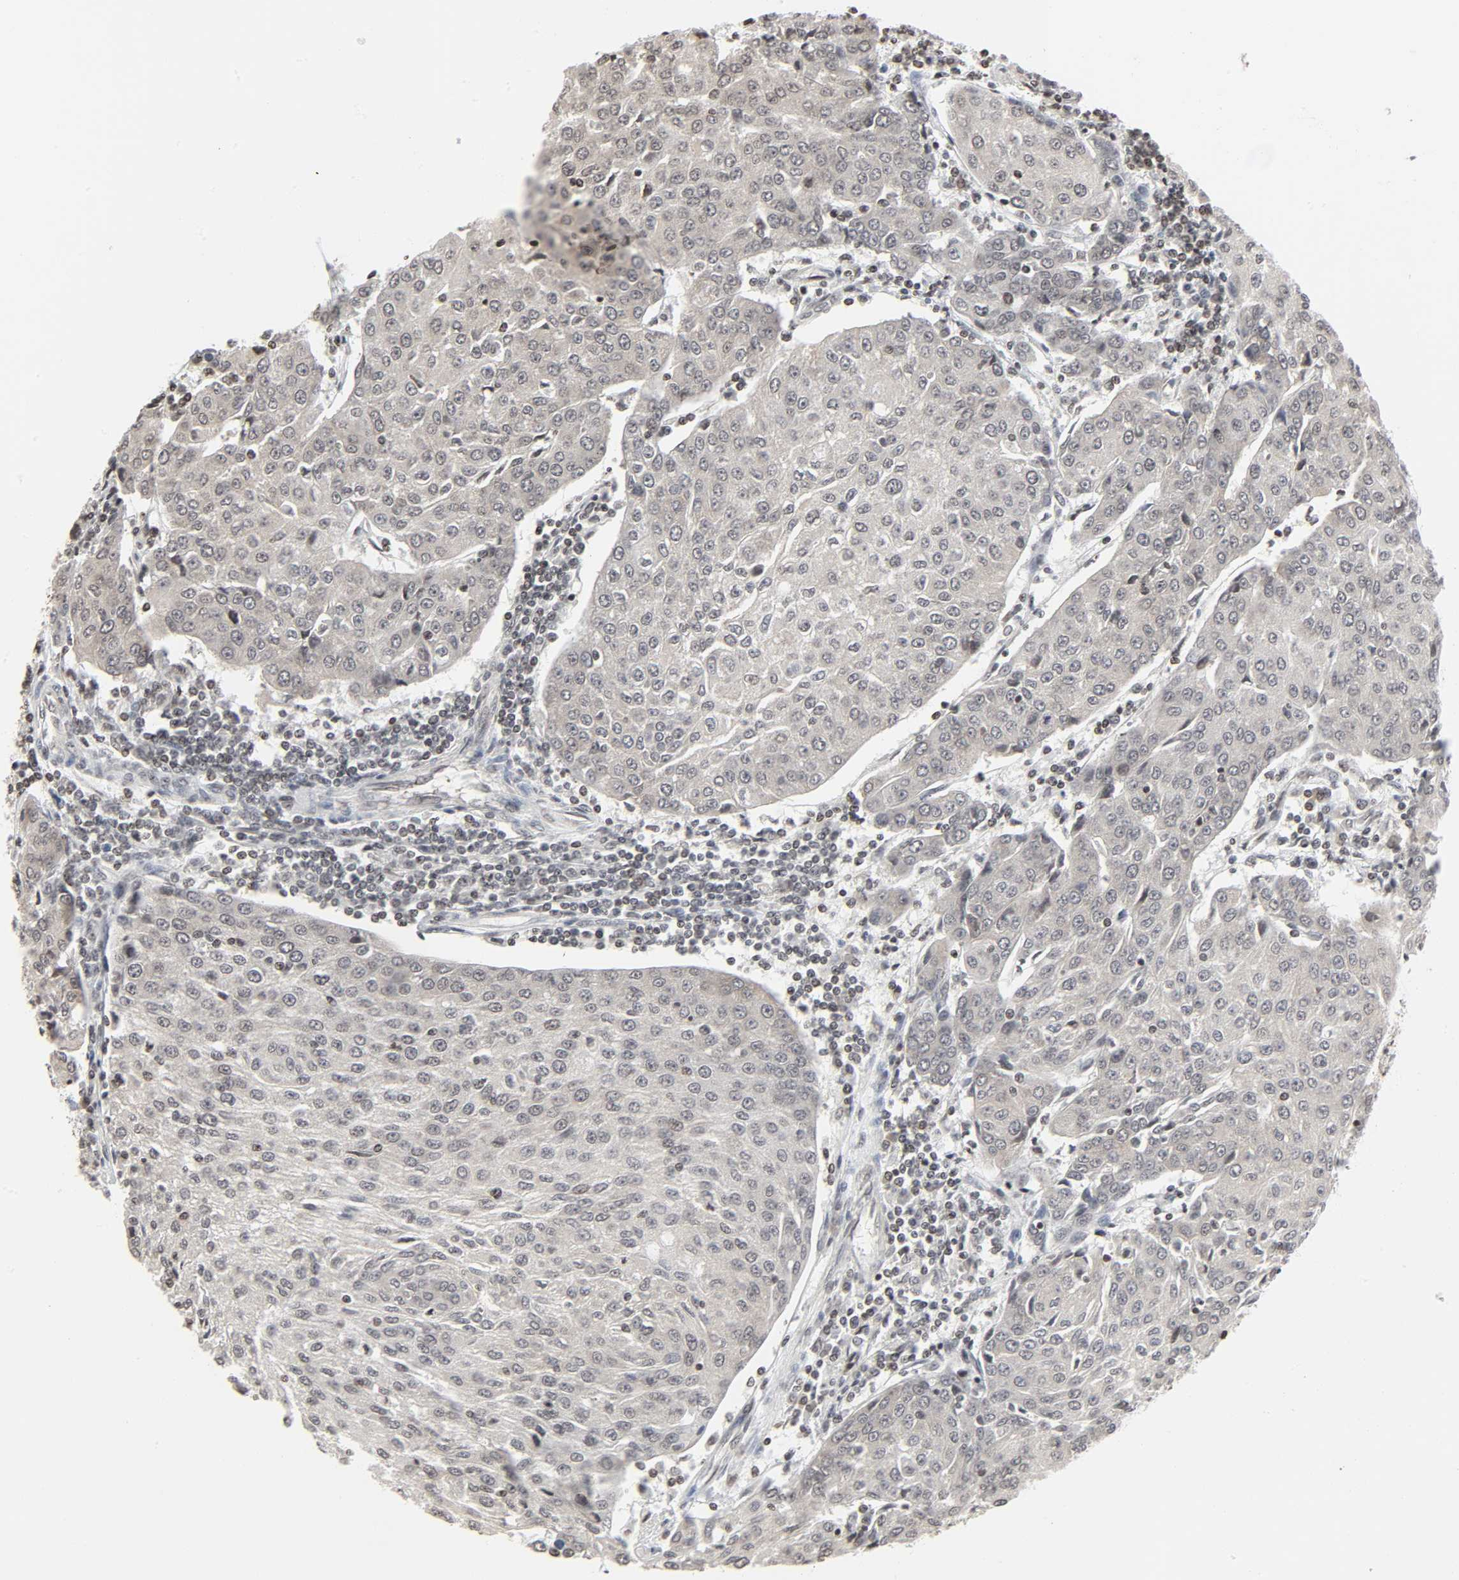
{"staining": {"intensity": "negative", "quantity": "none", "location": "none"}, "tissue": "urothelial cancer", "cell_type": "Tumor cells", "image_type": "cancer", "snomed": [{"axis": "morphology", "description": "Urothelial carcinoma, High grade"}, {"axis": "topography", "description": "Urinary bladder"}], "caption": "Protein analysis of urothelial cancer reveals no significant positivity in tumor cells.", "gene": "ELAVL1", "patient": {"sex": "female", "age": 85}}